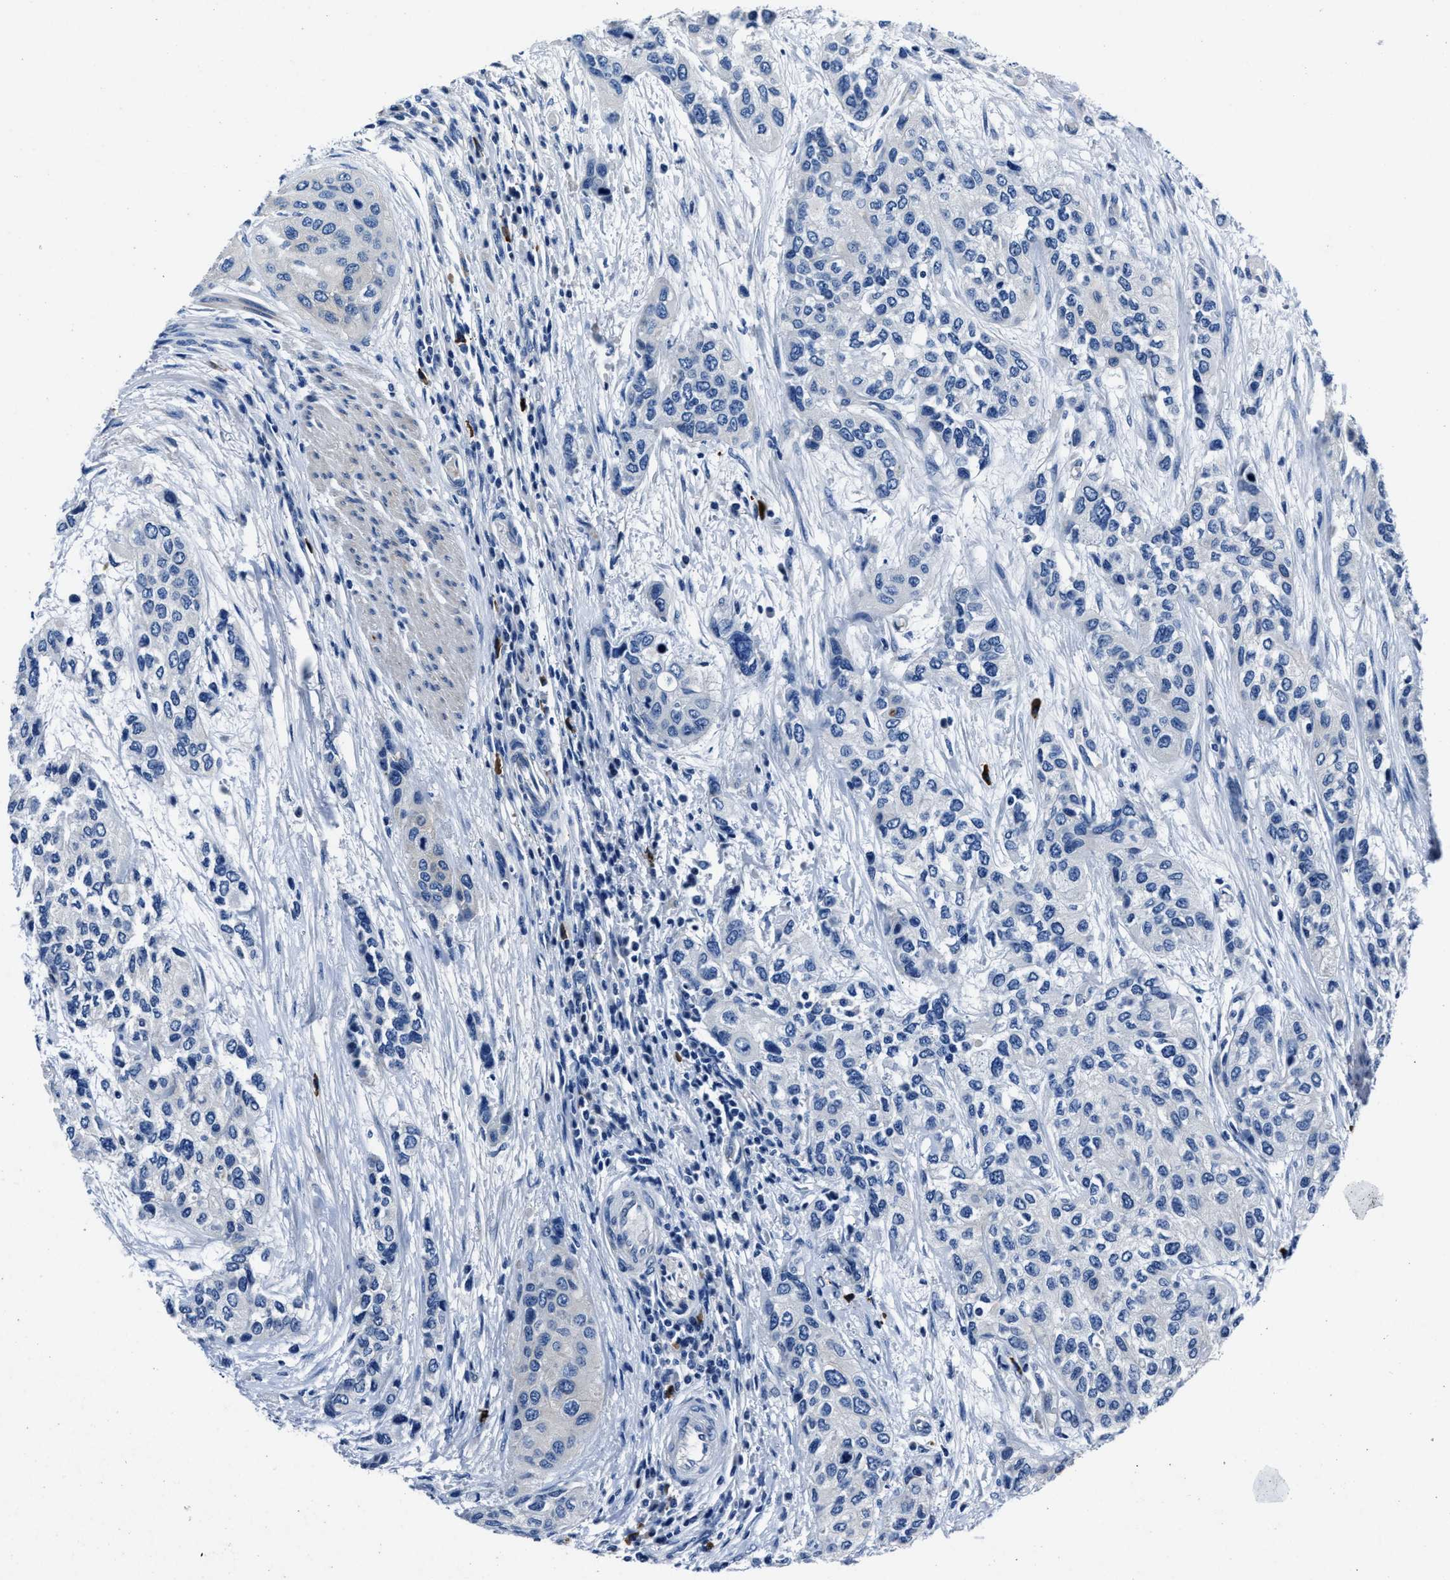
{"staining": {"intensity": "negative", "quantity": "none", "location": "none"}, "tissue": "urothelial cancer", "cell_type": "Tumor cells", "image_type": "cancer", "snomed": [{"axis": "morphology", "description": "Urothelial carcinoma, High grade"}, {"axis": "topography", "description": "Urinary bladder"}], "caption": "Tumor cells are negative for brown protein staining in urothelial carcinoma (high-grade).", "gene": "NACAD", "patient": {"sex": "female", "age": 56}}